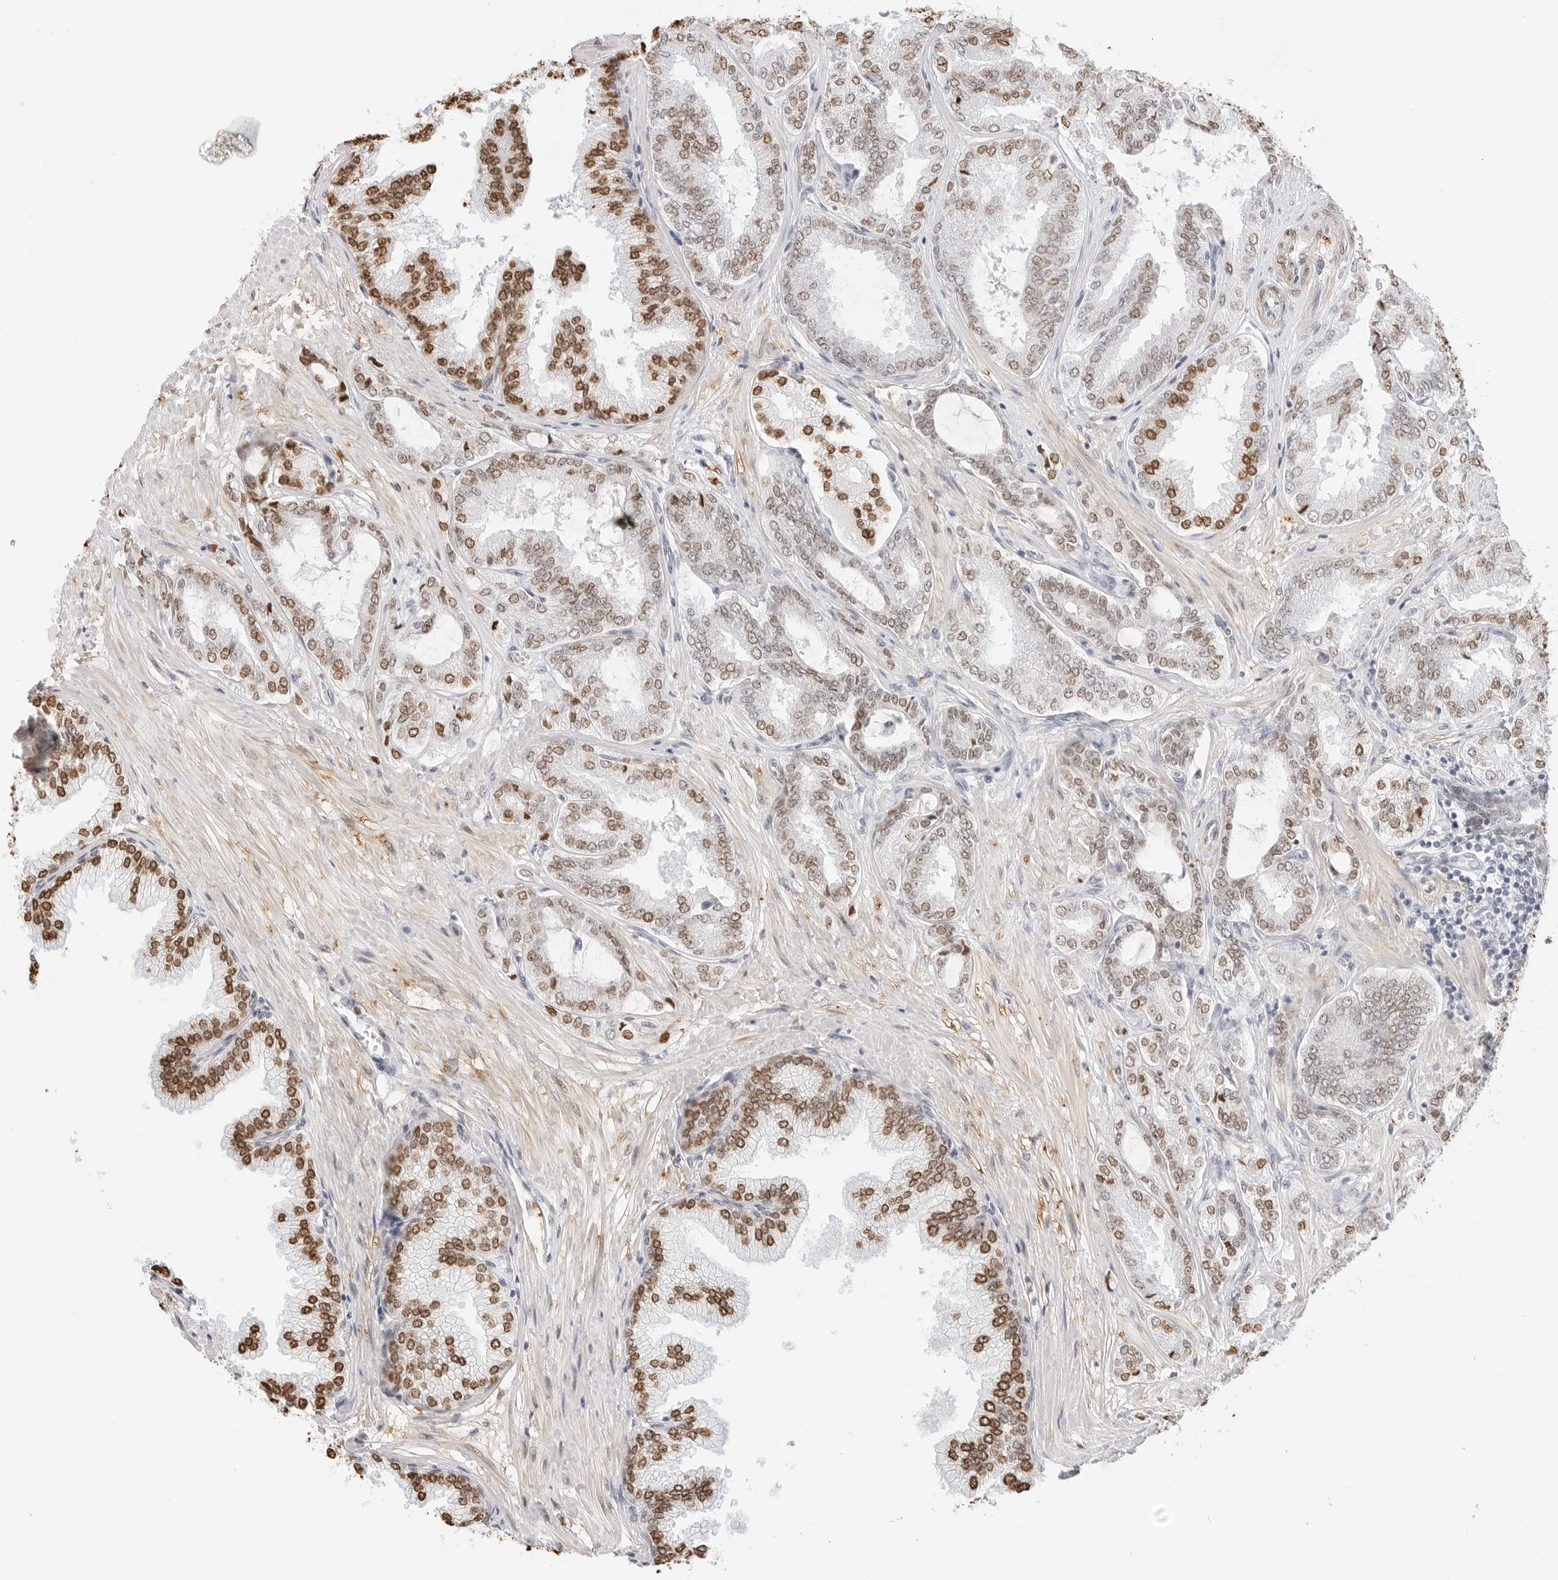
{"staining": {"intensity": "moderate", "quantity": ">75%", "location": "nuclear"}, "tissue": "prostate cancer", "cell_type": "Tumor cells", "image_type": "cancer", "snomed": [{"axis": "morphology", "description": "Adenocarcinoma, Low grade"}, {"axis": "topography", "description": "Prostate"}], "caption": "This histopathology image reveals IHC staining of human low-grade adenocarcinoma (prostate), with medium moderate nuclear expression in about >75% of tumor cells.", "gene": "SPIDR", "patient": {"sex": "male", "age": 63}}